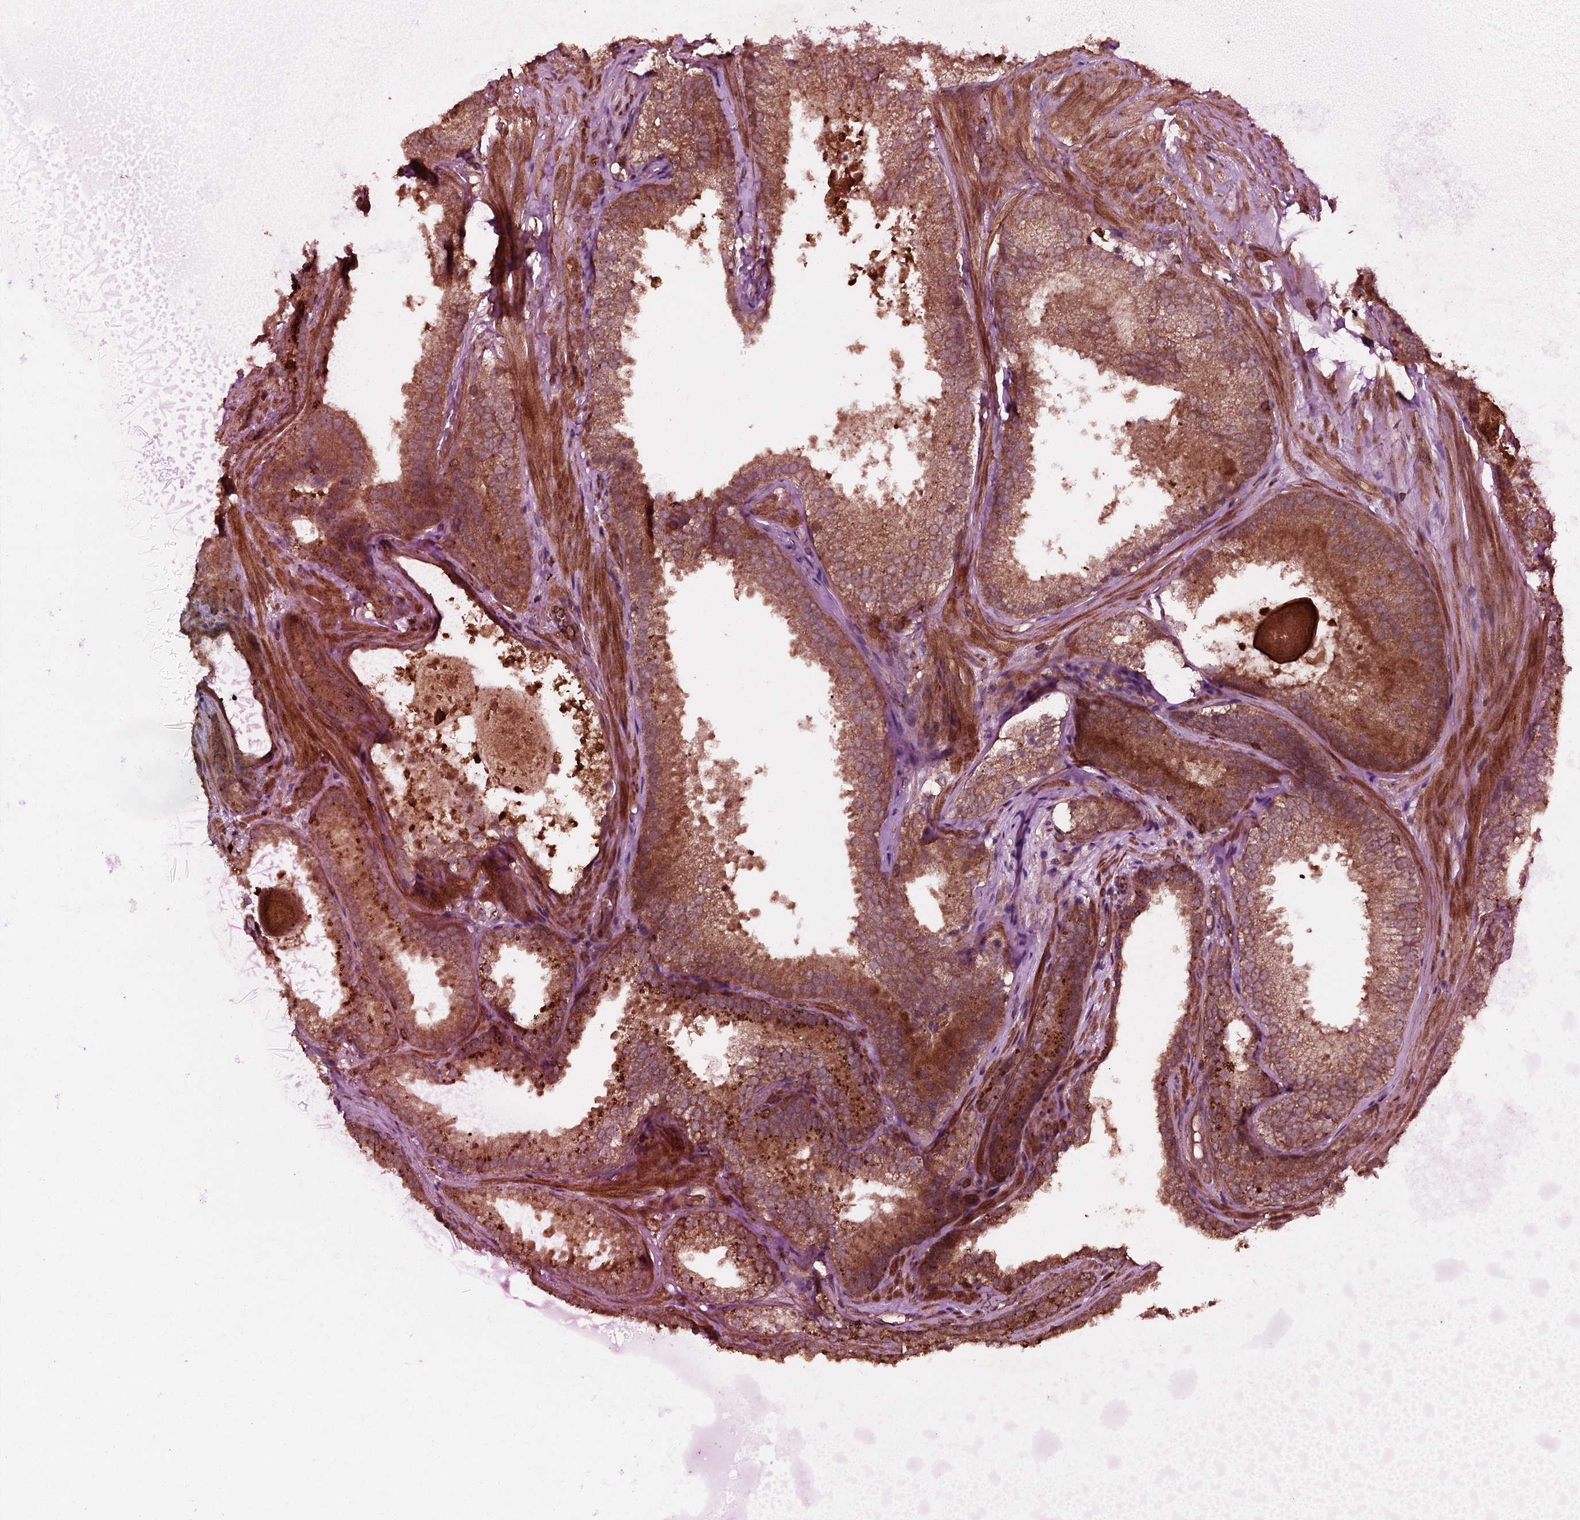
{"staining": {"intensity": "moderate", "quantity": ">75%", "location": "cytoplasmic/membranous"}, "tissue": "prostate cancer", "cell_type": "Tumor cells", "image_type": "cancer", "snomed": [{"axis": "morphology", "description": "Adenocarcinoma, High grade"}, {"axis": "topography", "description": "Prostate"}], "caption": "Human prostate cancer stained for a protein (brown) demonstrates moderate cytoplasmic/membranous positive expression in approximately >75% of tumor cells.", "gene": "ADGRG3", "patient": {"sex": "male", "age": 69}}